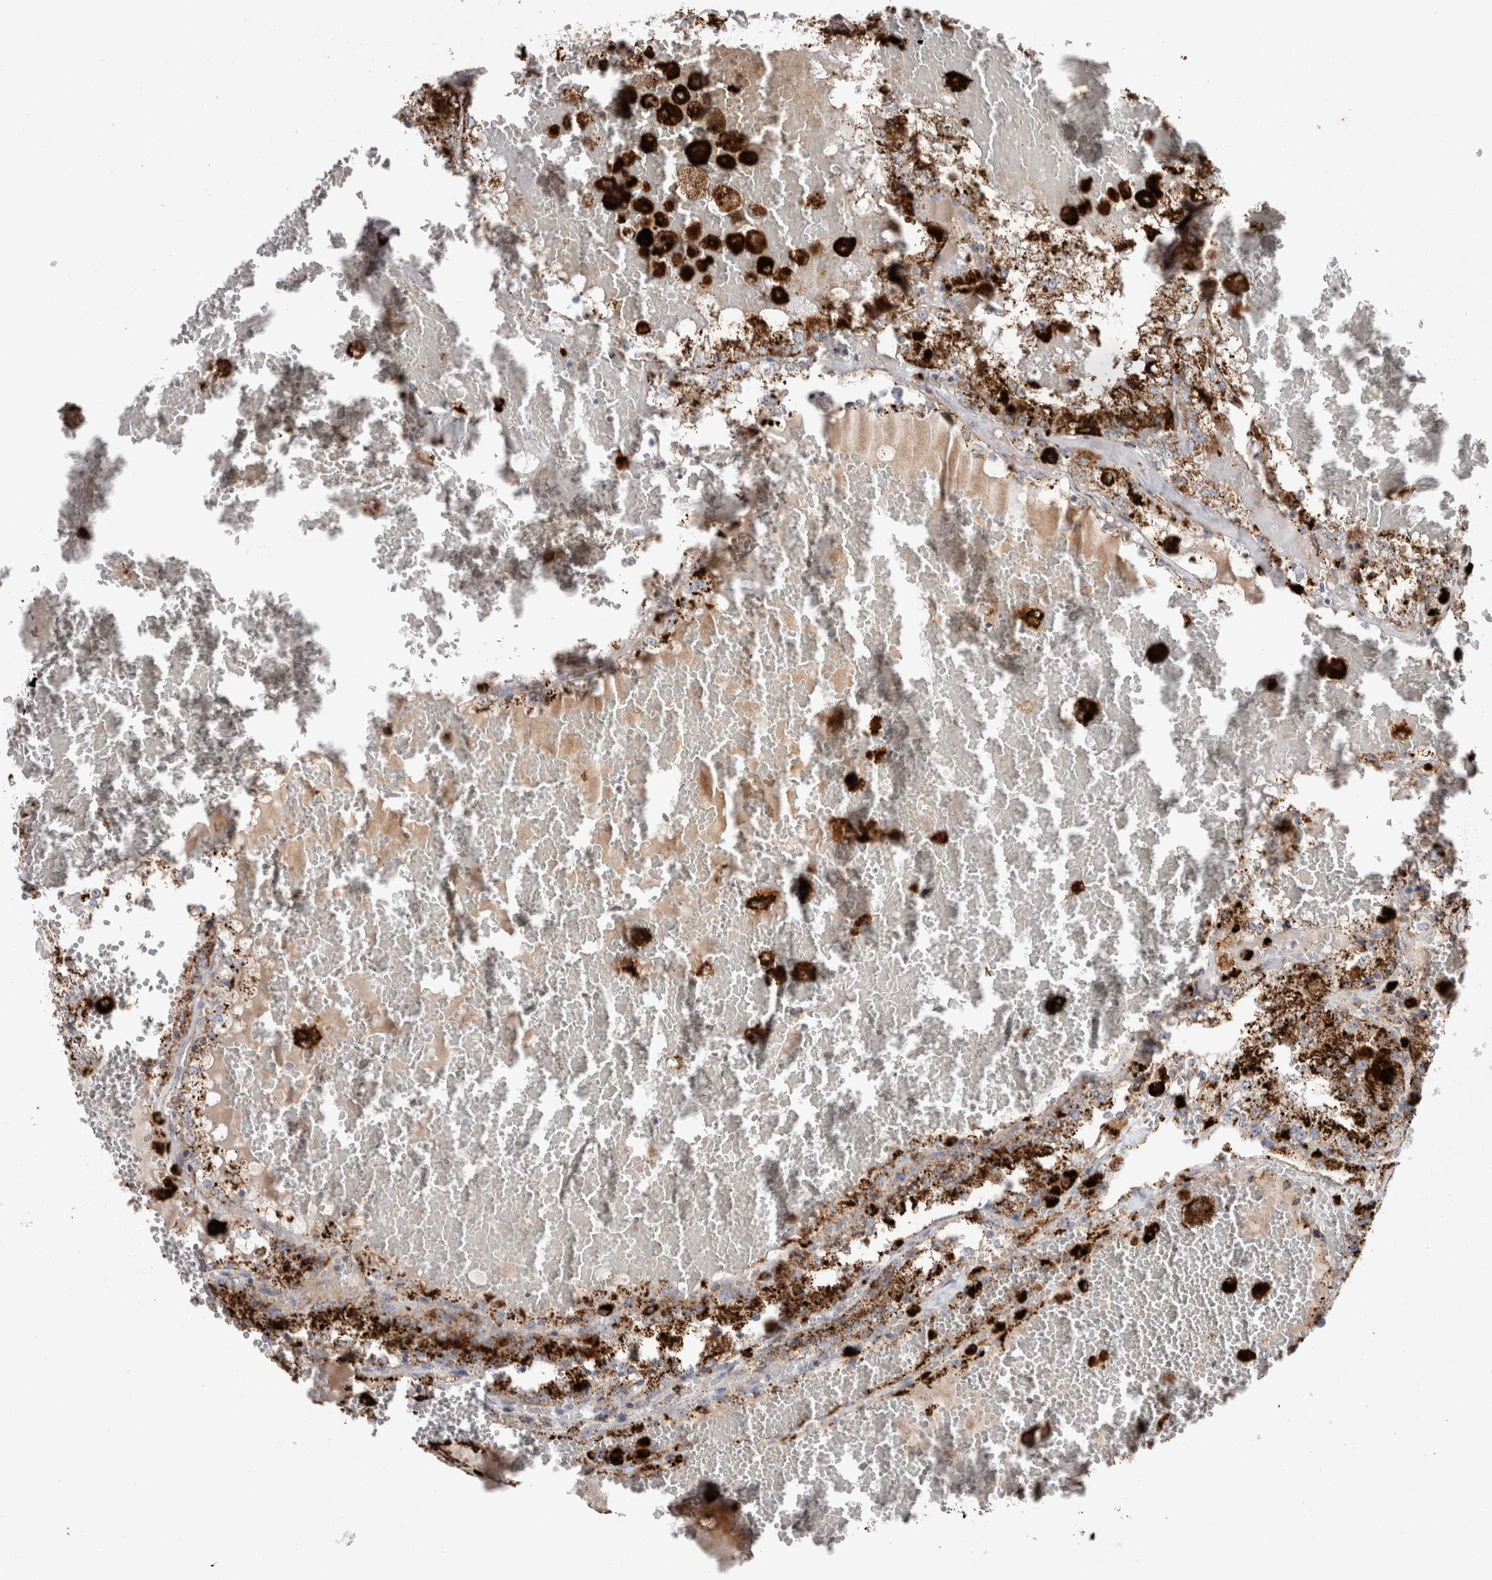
{"staining": {"intensity": "strong", "quantity": ">75%", "location": "cytoplasmic/membranous"}, "tissue": "renal cancer", "cell_type": "Tumor cells", "image_type": "cancer", "snomed": [{"axis": "morphology", "description": "Adenocarcinoma, NOS"}, {"axis": "topography", "description": "Kidney"}], "caption": "High-power microscopy captured an immunohistochemistry (IHC) image of renal cancer (adenocarcinoma), revealing strong cytoplasmic/membranous expression in about >75% of tumor cells.", "gene": "CTSA", "patient": {"sex": "female", "age": 56}}